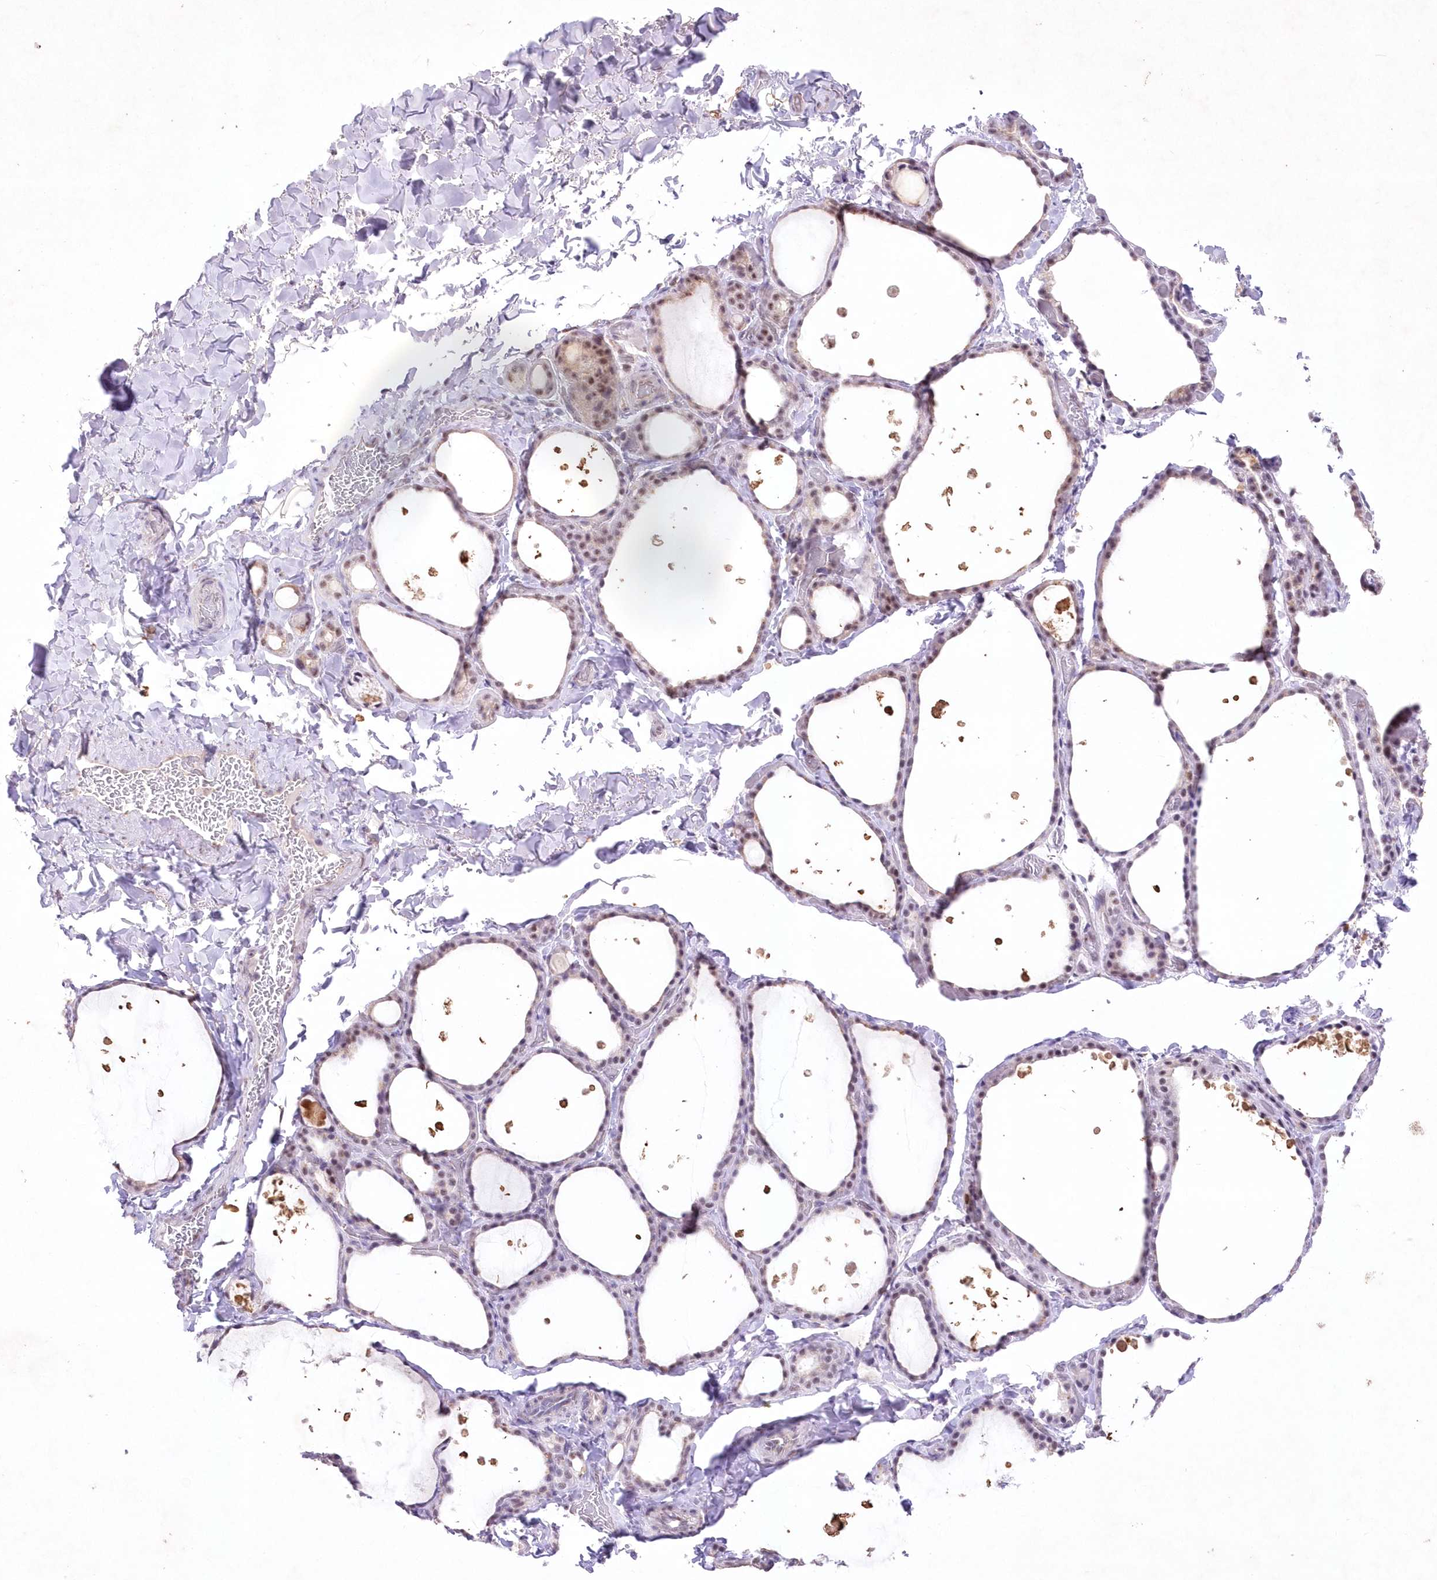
{"staining": {"intensity": "moderate", "quantity": "<25%", "location": "nuclear"}, "tissue": "thyroid gland", "cell_type": "Glandular cells", "image_type": "normal", "snomed": [{"axis": "morphology", "description": "Normal tissue, NOS"}, {"axis": "topography", "description": "Thyroid gland"}], "caption": "Thyroid gland stained for a protein displays moderate nuclear positivity in glandular cells. (DAB IHC with brightfield microscopy, high magnification).", "gene": "ENSG00000275740", "patient": {"sex": "female", "age": 44}}